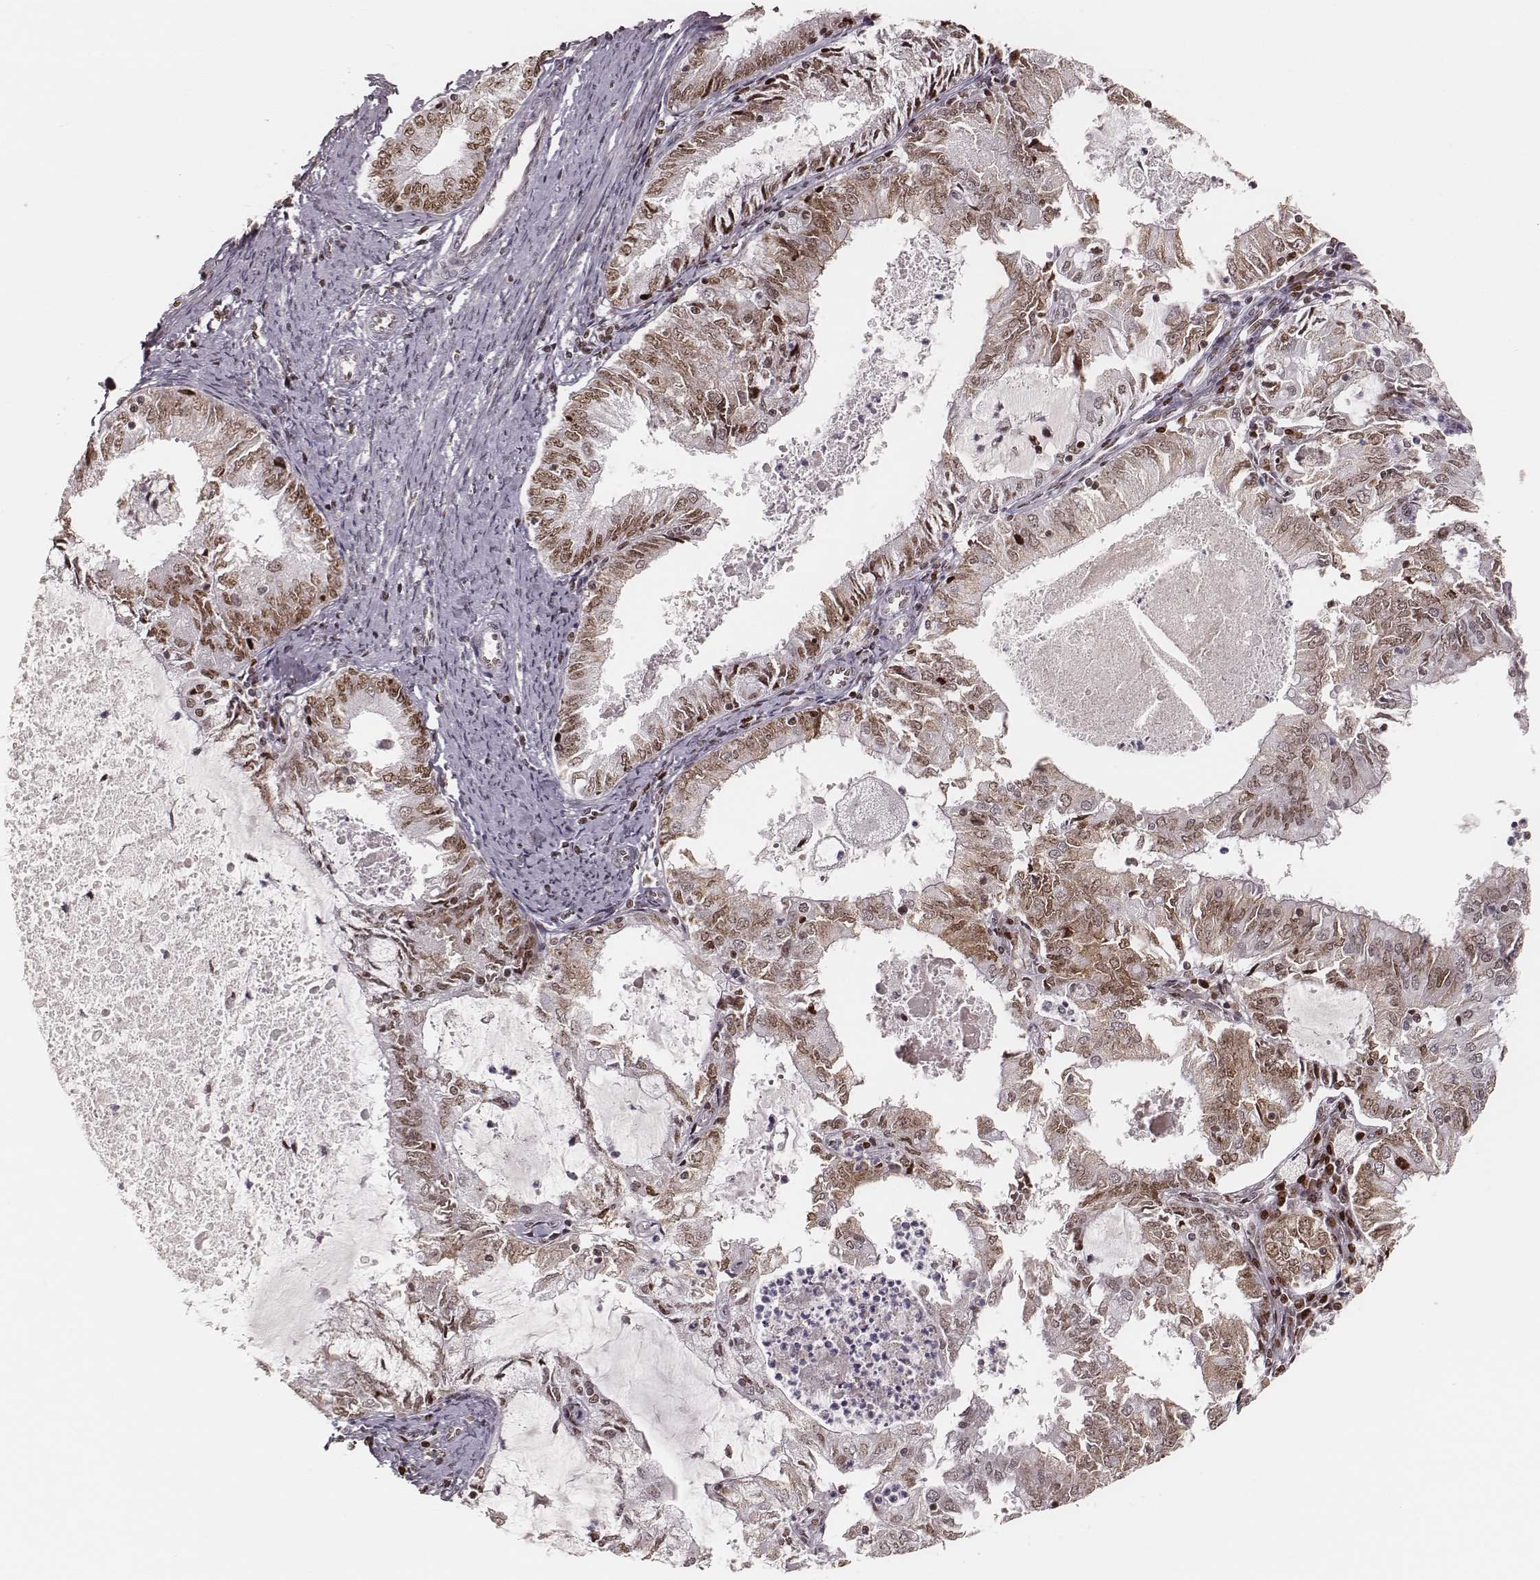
{"staining": {"intensity": "moderate", "quantity": ">75%", "location": "nuclear"}, "tissue": "endometrial cancer", "cell_type": "Tumor cells", "image_type": "cancer", "snomed": [{"axis": "morphology", "description": "Adenocarcinoma, NOS"}, {"axis": "topography", "description": "Endometrium"}], "caption": "Approximately >75% of tumor cells in endometrial adenocarcinoma exhibit moderate nuclear protein expression as visualized by brown immunohistochemical staining.", "gene": "PARP1", "patient": {"sex": "female", "age": 57}}